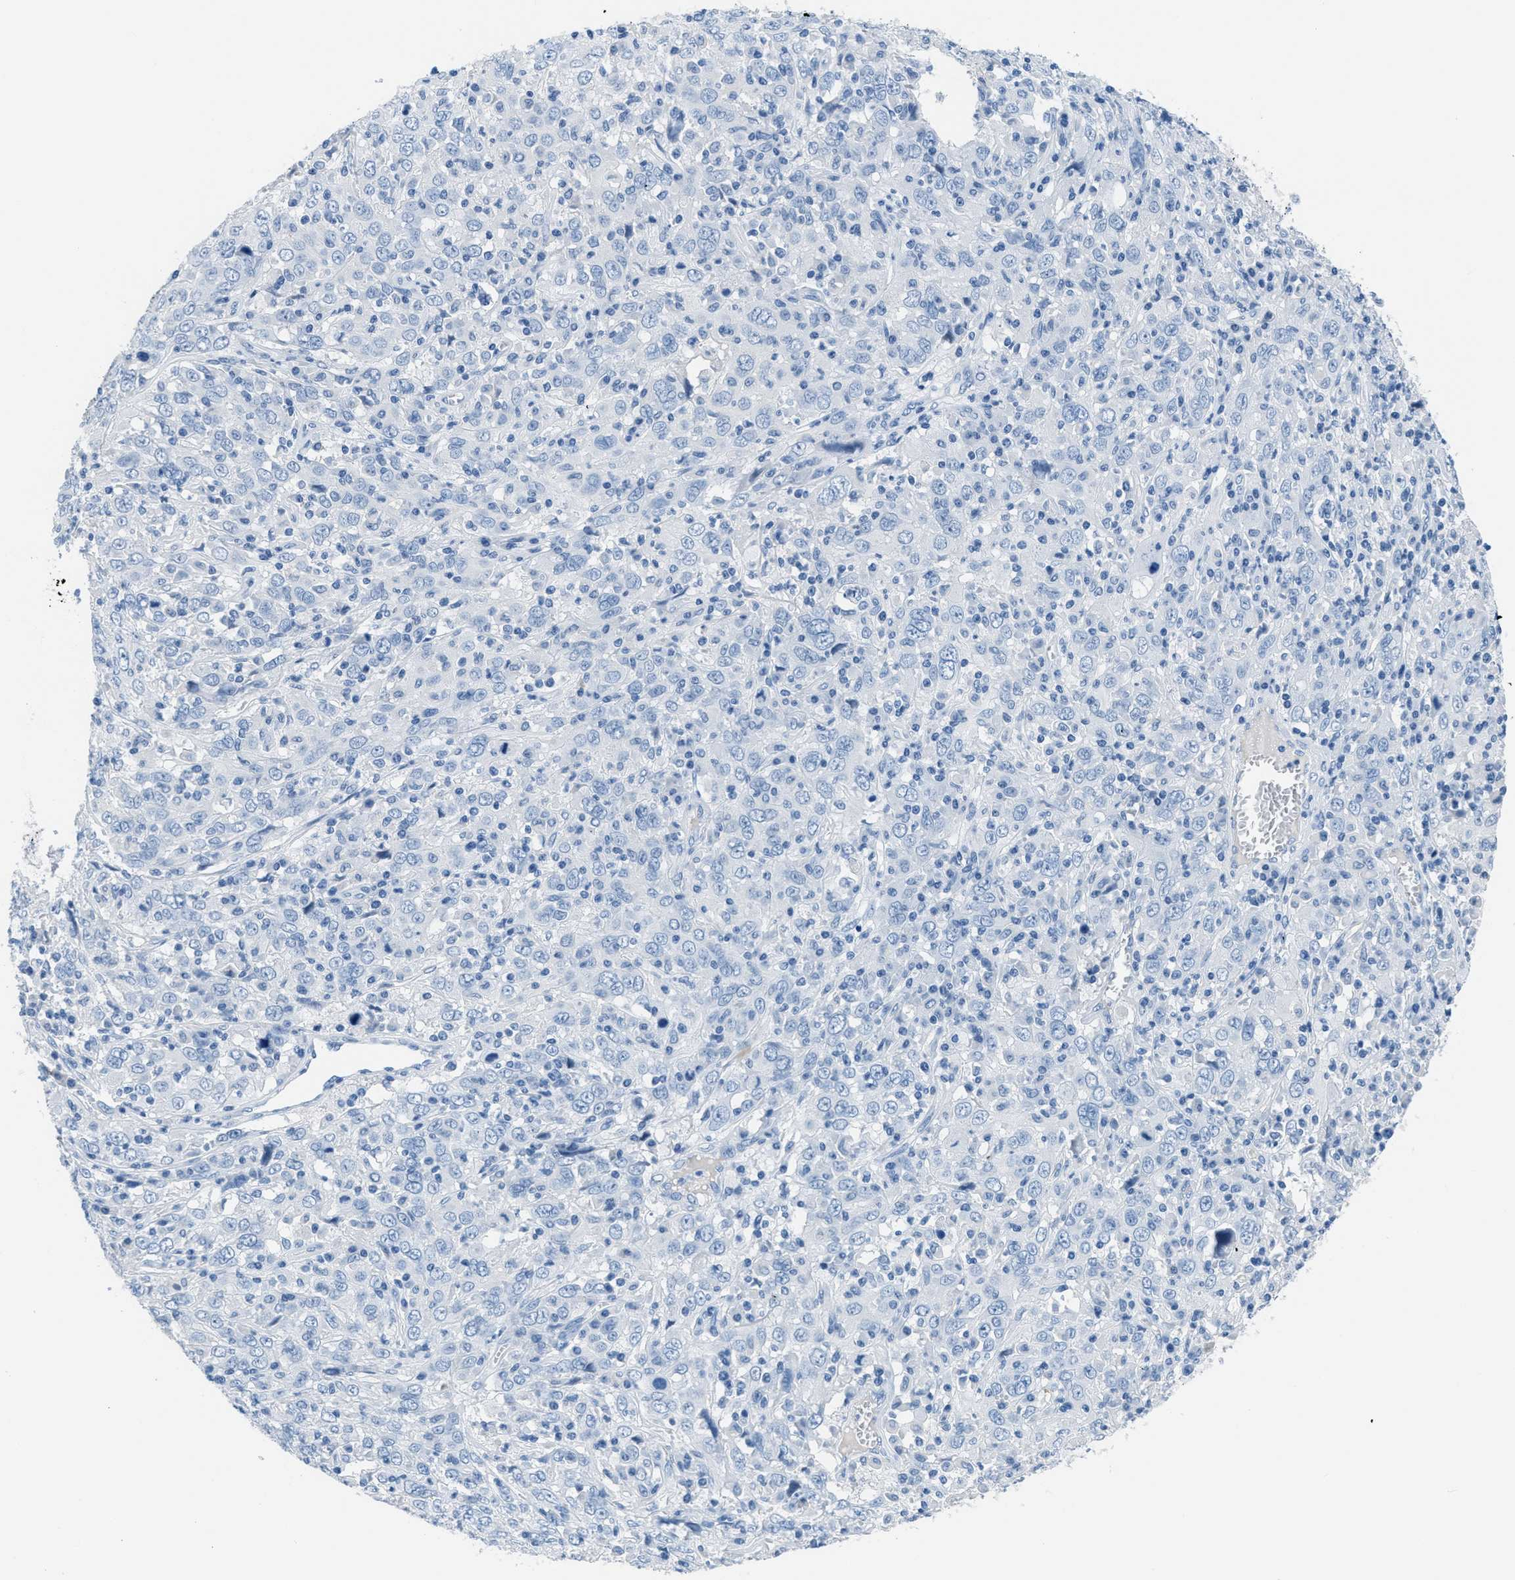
{"staining": {"intensity": "negative", "quantity": "none", "location": "none"}, "tissue": "cervical cancer", "cell_type": "Tumor cells", "image_type": "cancer", "snomed": [{"axis": "morphology", "description": "Squamous cell carcinoma, NOS"}, {"axis": "topography", "description": "Cervix"}], "caption": "Tumor cells are negative for brown protein staining in cervical cancer. The staining is performed using DAB (3,3'-diaminobenzidine) brown chromogen with nuclei counter-stained in using hematoxylin.", "gene": "MGARP", "patient": {"sex": "female", "age": 46}}